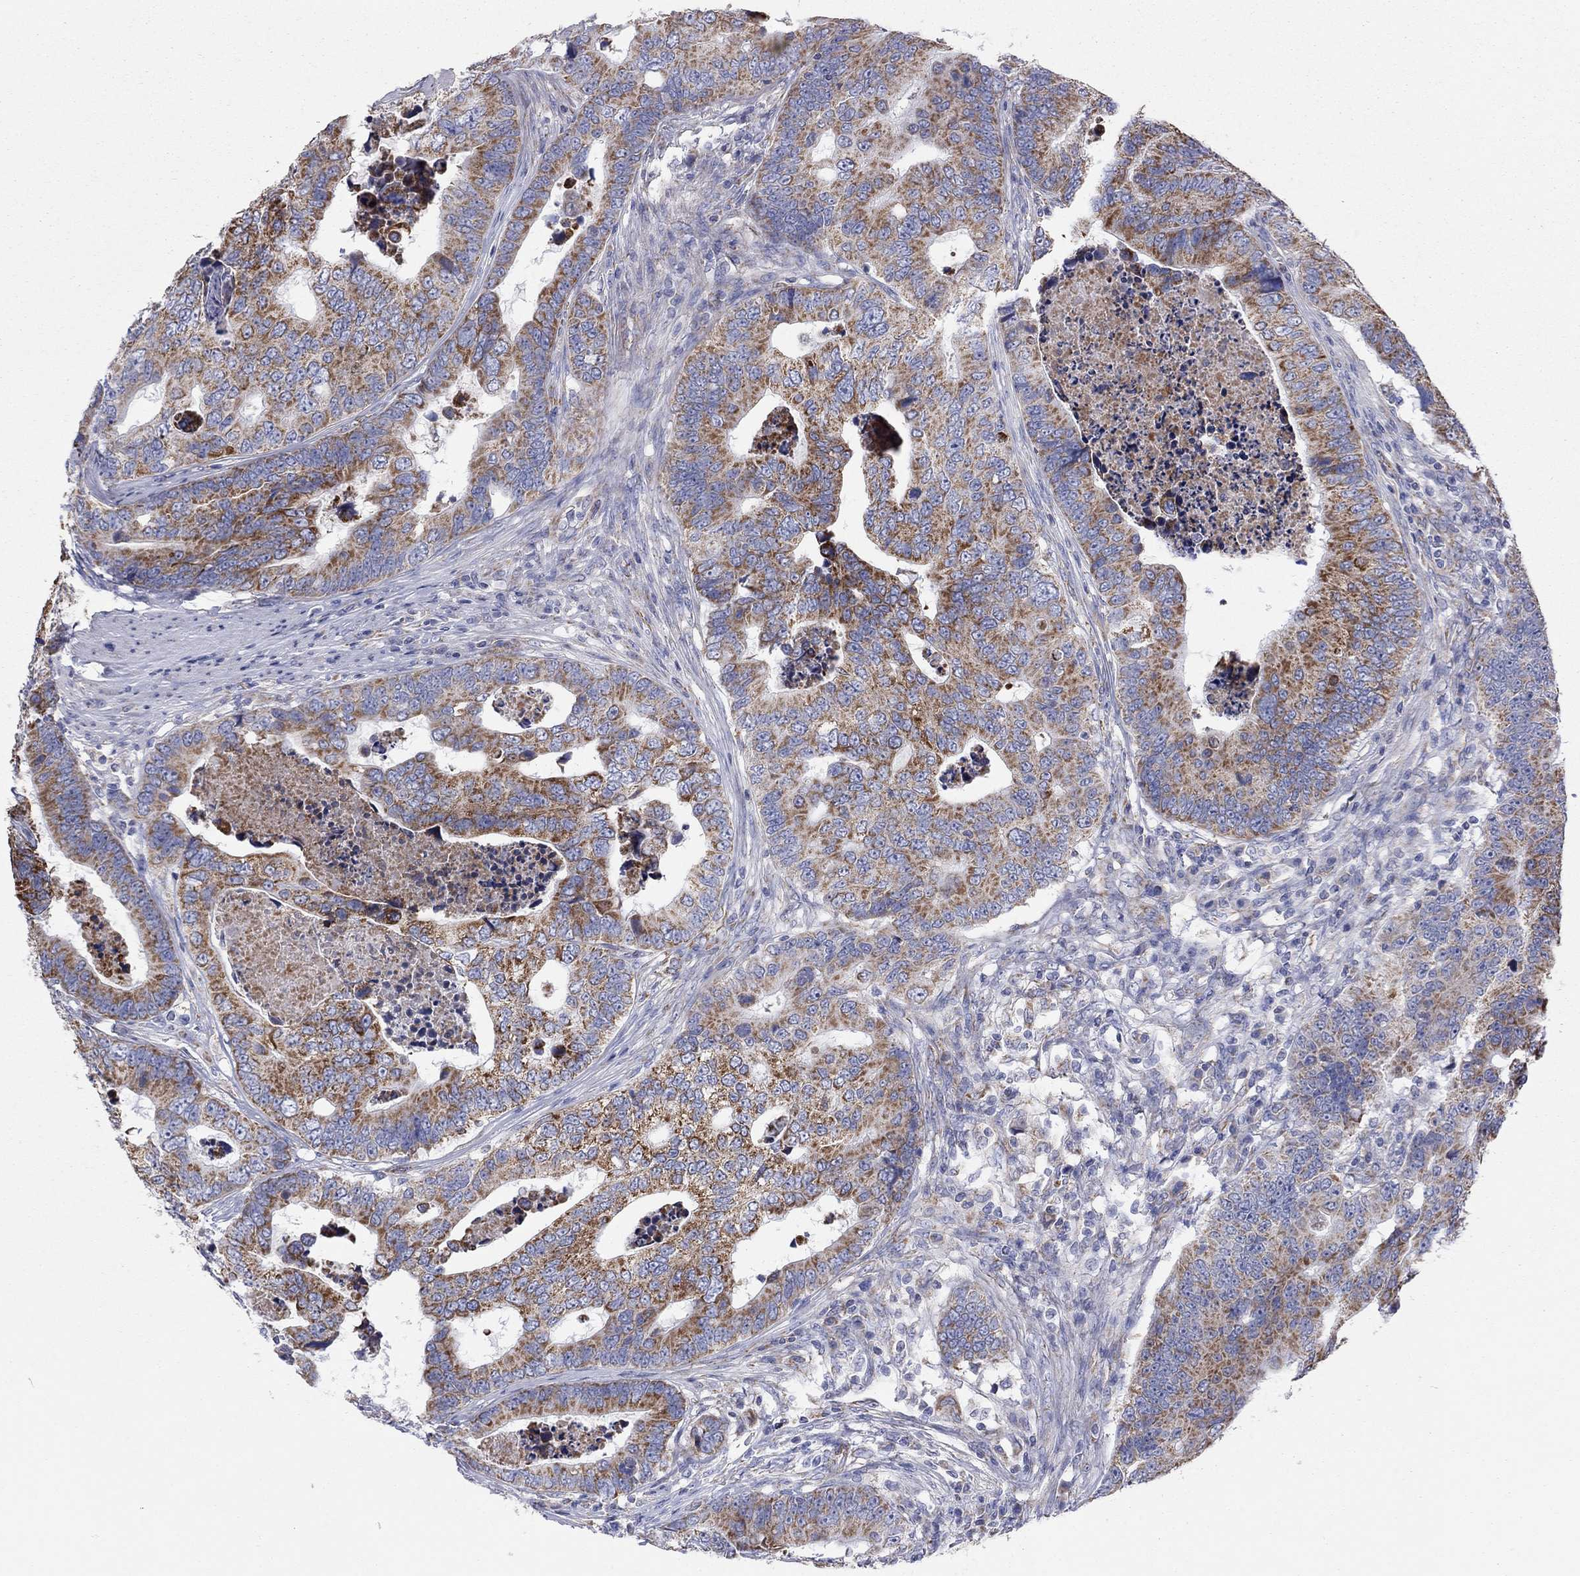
{"staining": {"intensity": "strong", "quantity": "25%-75%", "location": "cytoplasmic/membranous"}, "tissue": "colorectal cancer", "cell_type": "Tumor cells", "image_type": "cancer", "snomed": [{"axis": "morphology", "description": "Adenocarcinoma, NOS"}, {"axis": "topography", "description": "Colon"}], "caption": "DAB (3,3'-diaminobenzidine) immunohistochemical staining of human colorectal adenocarcinoma shows strong cytoplasmic/membranous protein expression in about 25%-75% of tumor cells.", "gene": "MGST3", "patient": {"sex": "female", "age": 72}}